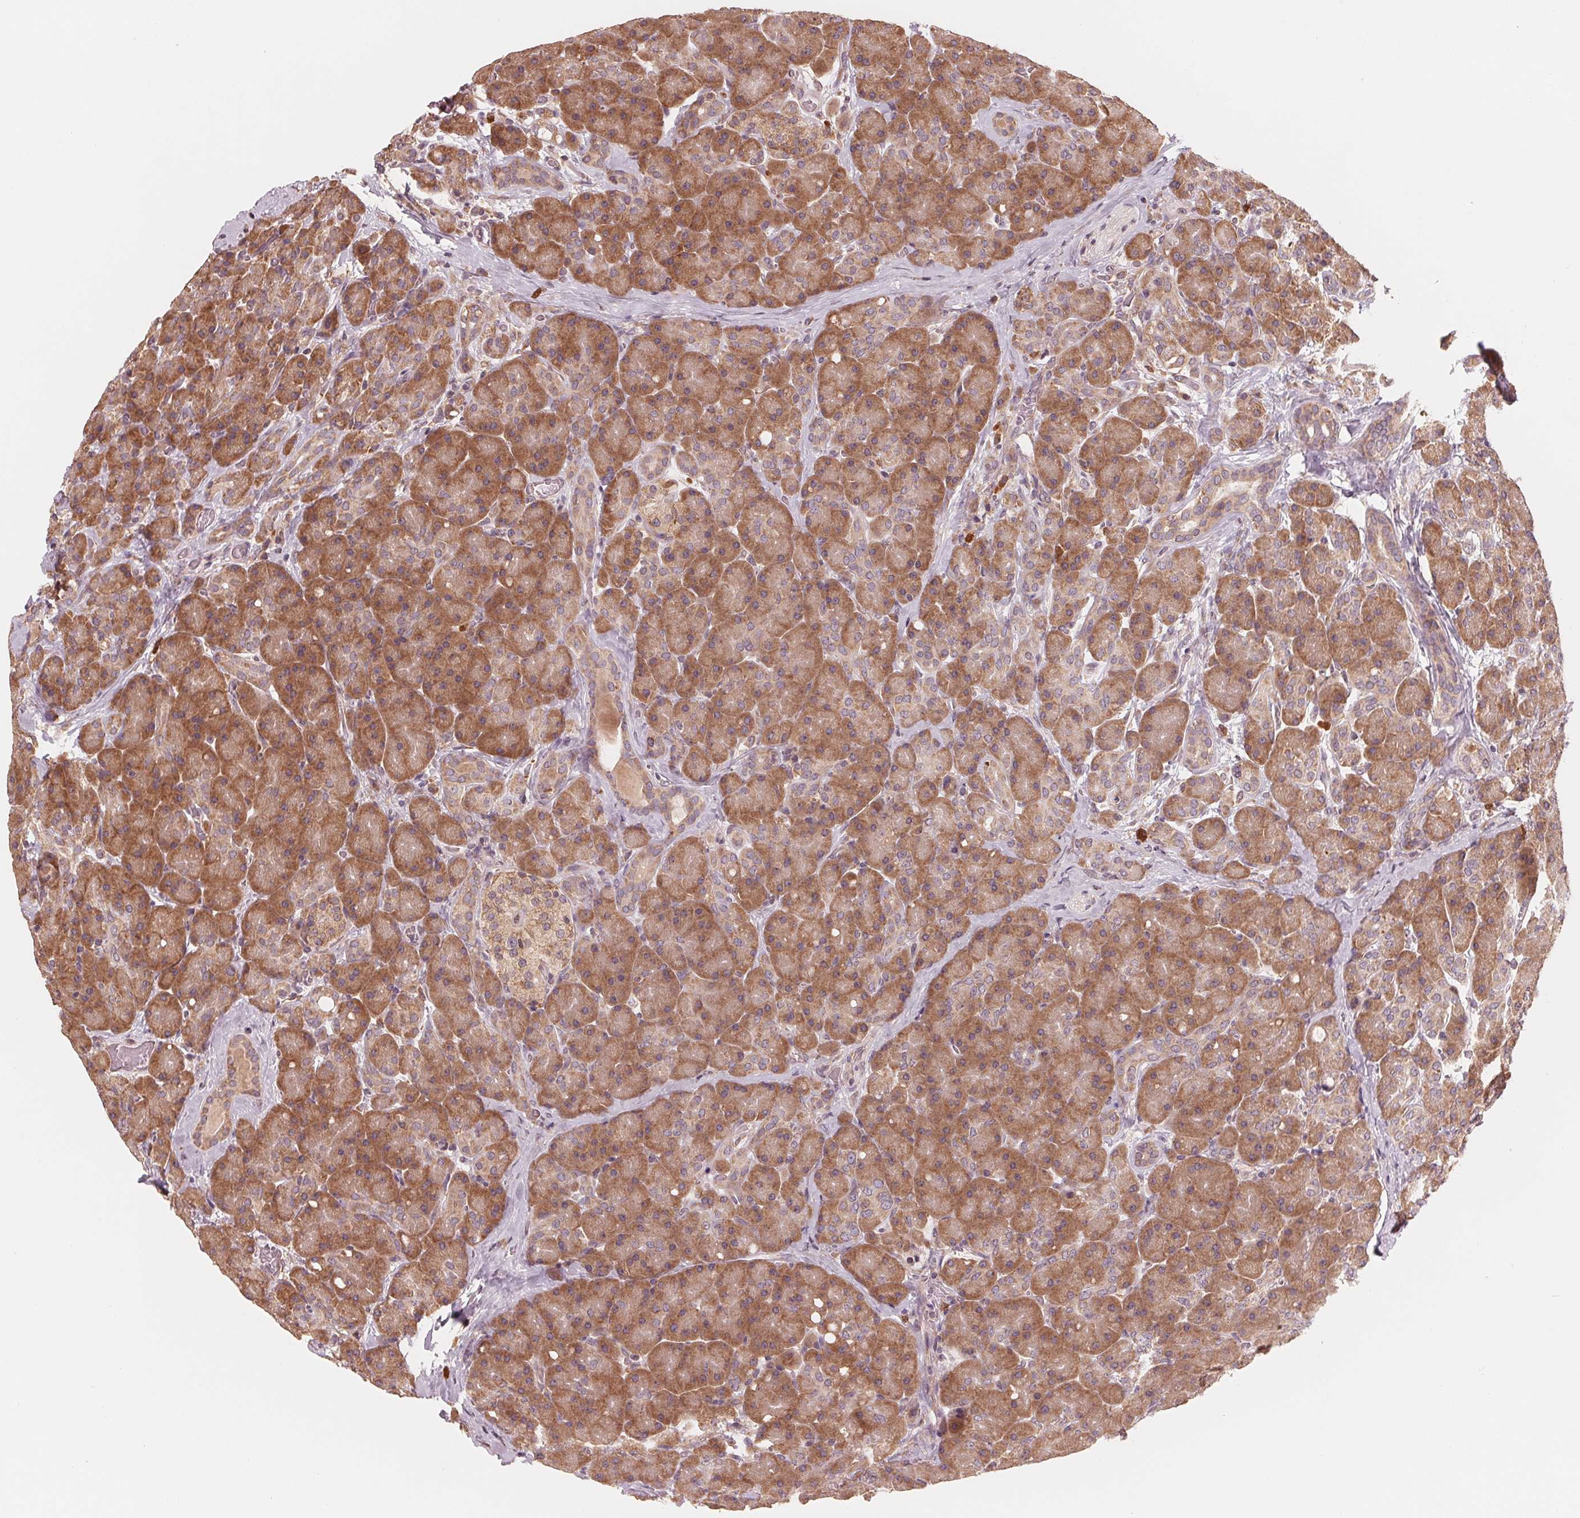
{"staining": {"intensity": "moderate", "quantity": ">75%", "location": "cytoplasmic/membranous"}, "tissue": "pancreas", "cell_type": "Exocrine glandular cells", "image_type": "normal", "snomed": [{"axis": "morphology", "description": "Normal tissue, NOS"}, {"axis": "topography", "description": "Pancreas"}], "caption": "DAB immunohistochemical staining of benign human pancreas shows moderate cytoplasmic/membranous protein expression in approximately >75% of exocrine glandular cells.", "gene": "GIGYF2", "patient": {"sex": "male", "age": 55}}